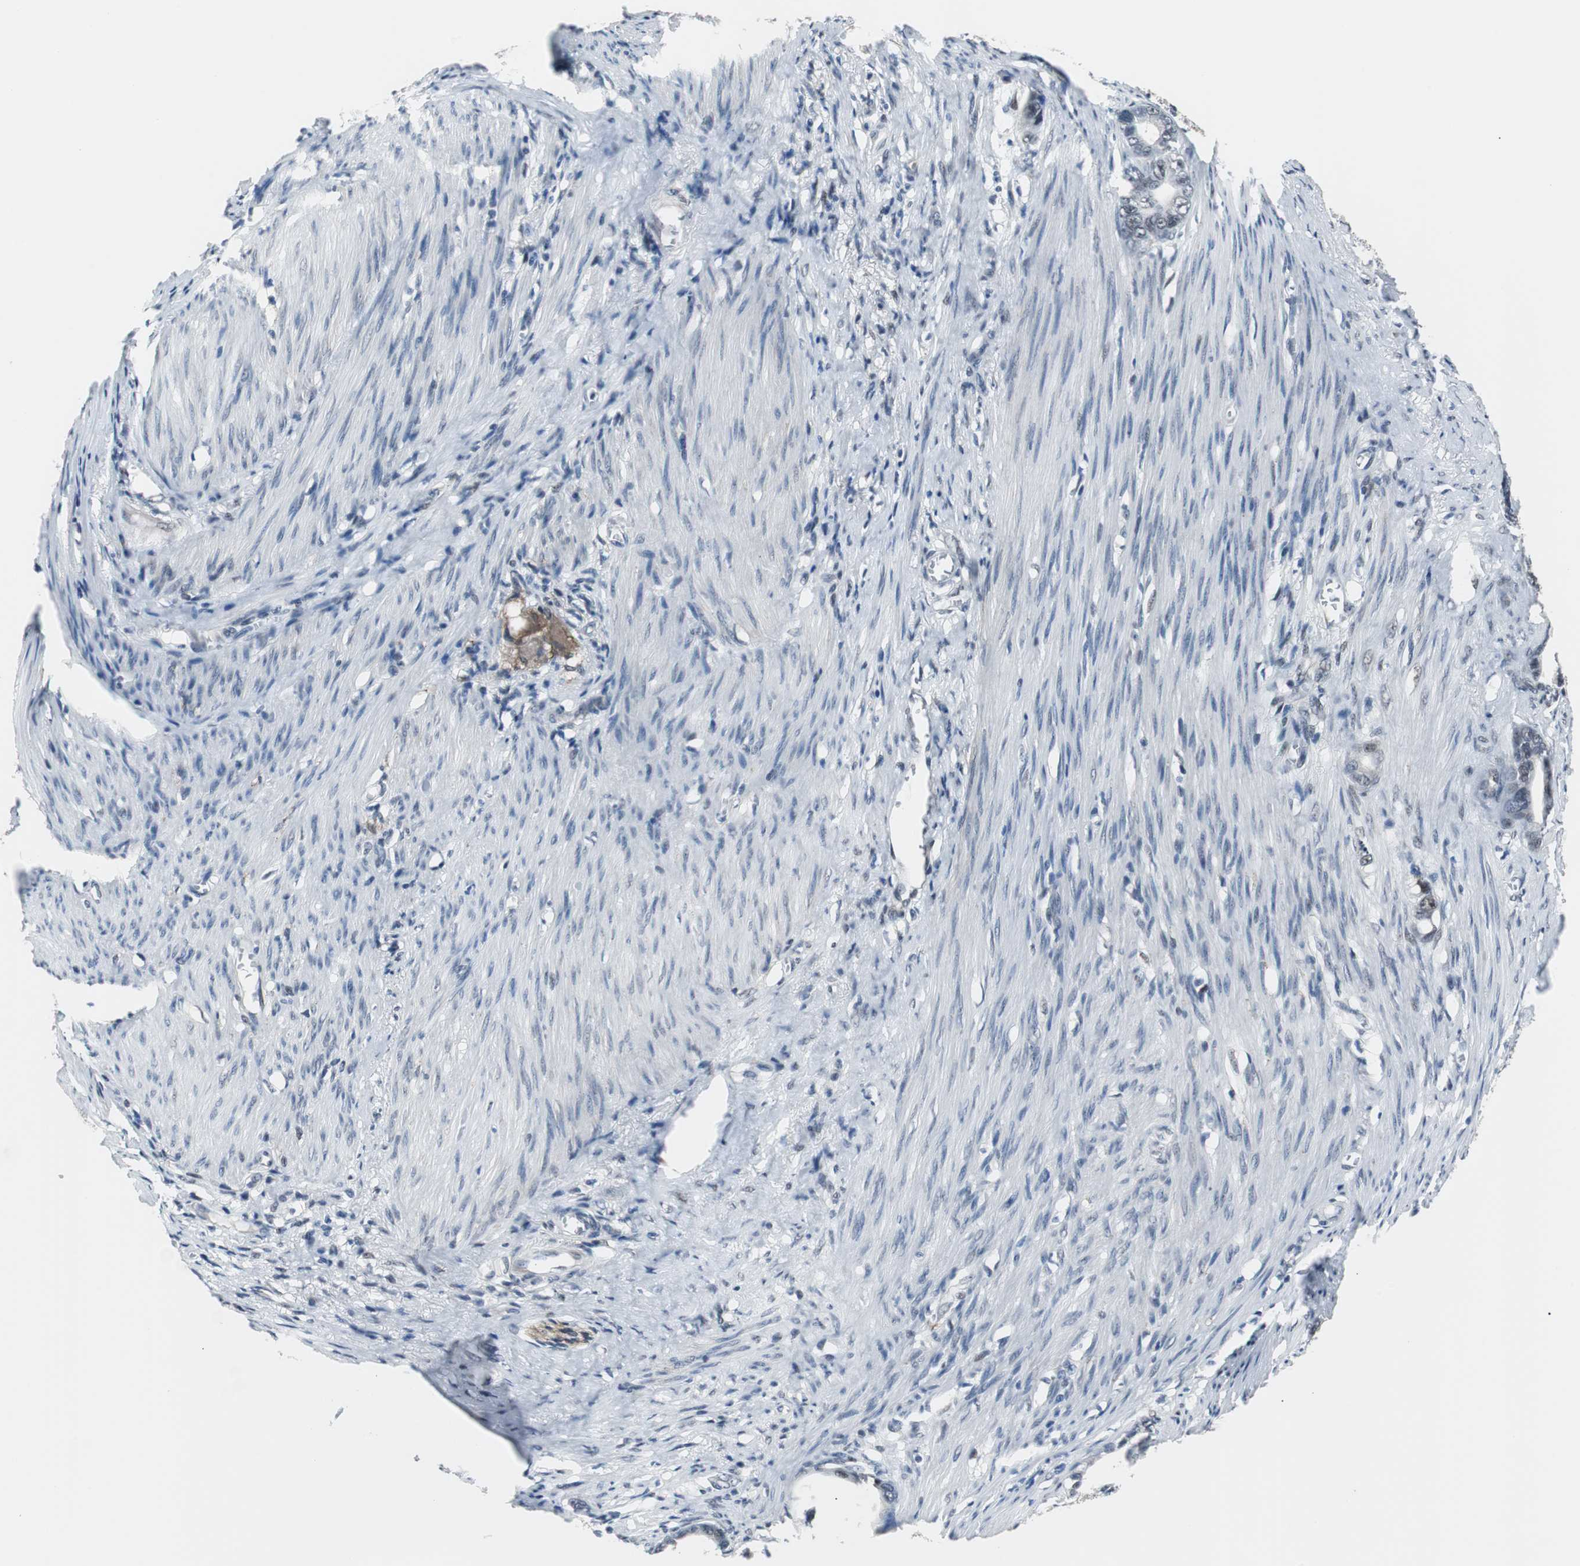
{"staining": {"intensity": "negative", "quantity": "none", "location": "none"}, "tissue": "stomach cancer", "cell_type": "Tumor cells", "image_type": "cancer", "snomed": [{"axis": "morphology", "description": "Adenocarcinoma, NOS"}, {"axis": "topography", "description": "Stomach"}], "caption": "This is a image of IHC staining of stomach adenocarcinoma, which shows no staining in tumor cells.", "gene": "ZHX2", "patient": {"sex": "female", "age": 75}}